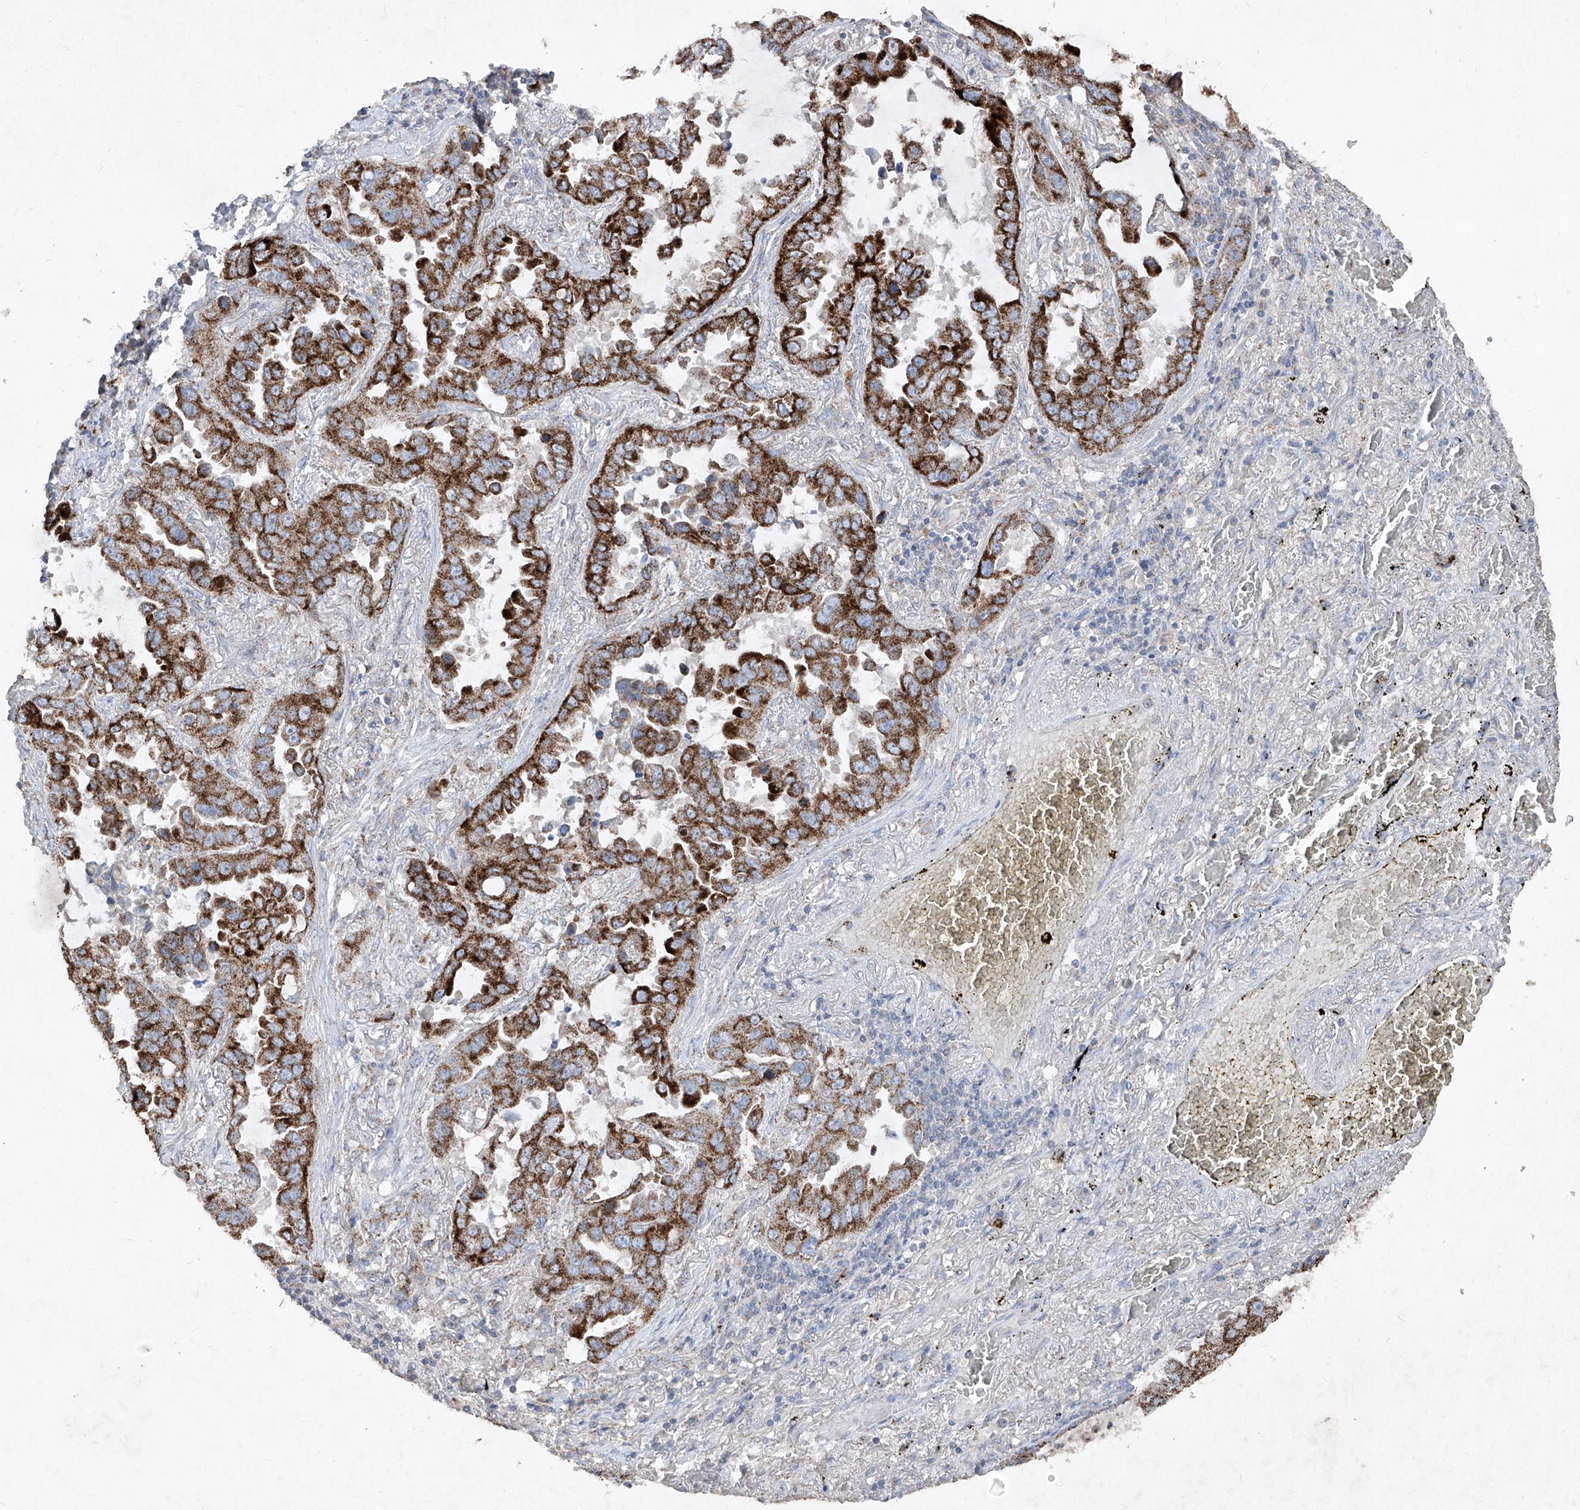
{"staining": {"intensity": "strong", "quantity": ">75%", "location": "cytoplasmic/membranous"}, "tissue": "lung cancer", "cell_type": "Tumor cells", "image_type": "cancer", "snomed": [{"axis": "morphology", "description": "Adenocarcinoma, NOS"}, {"axis": "topography", "description": "Lung"}], "caption": "Immunohistochemical staining of human lung adenocarcinoma exhibits strong cytoplasmic/membranous protein expression in about >75% of tumor cells. The staining was performed using DAB to visualize the protein expression in brown, while the nuclei were stained in blue with hematoxylin (Magnification: 20x).", "gene": "ABCD3", "patient": {"sex": "male", "age": 64}}